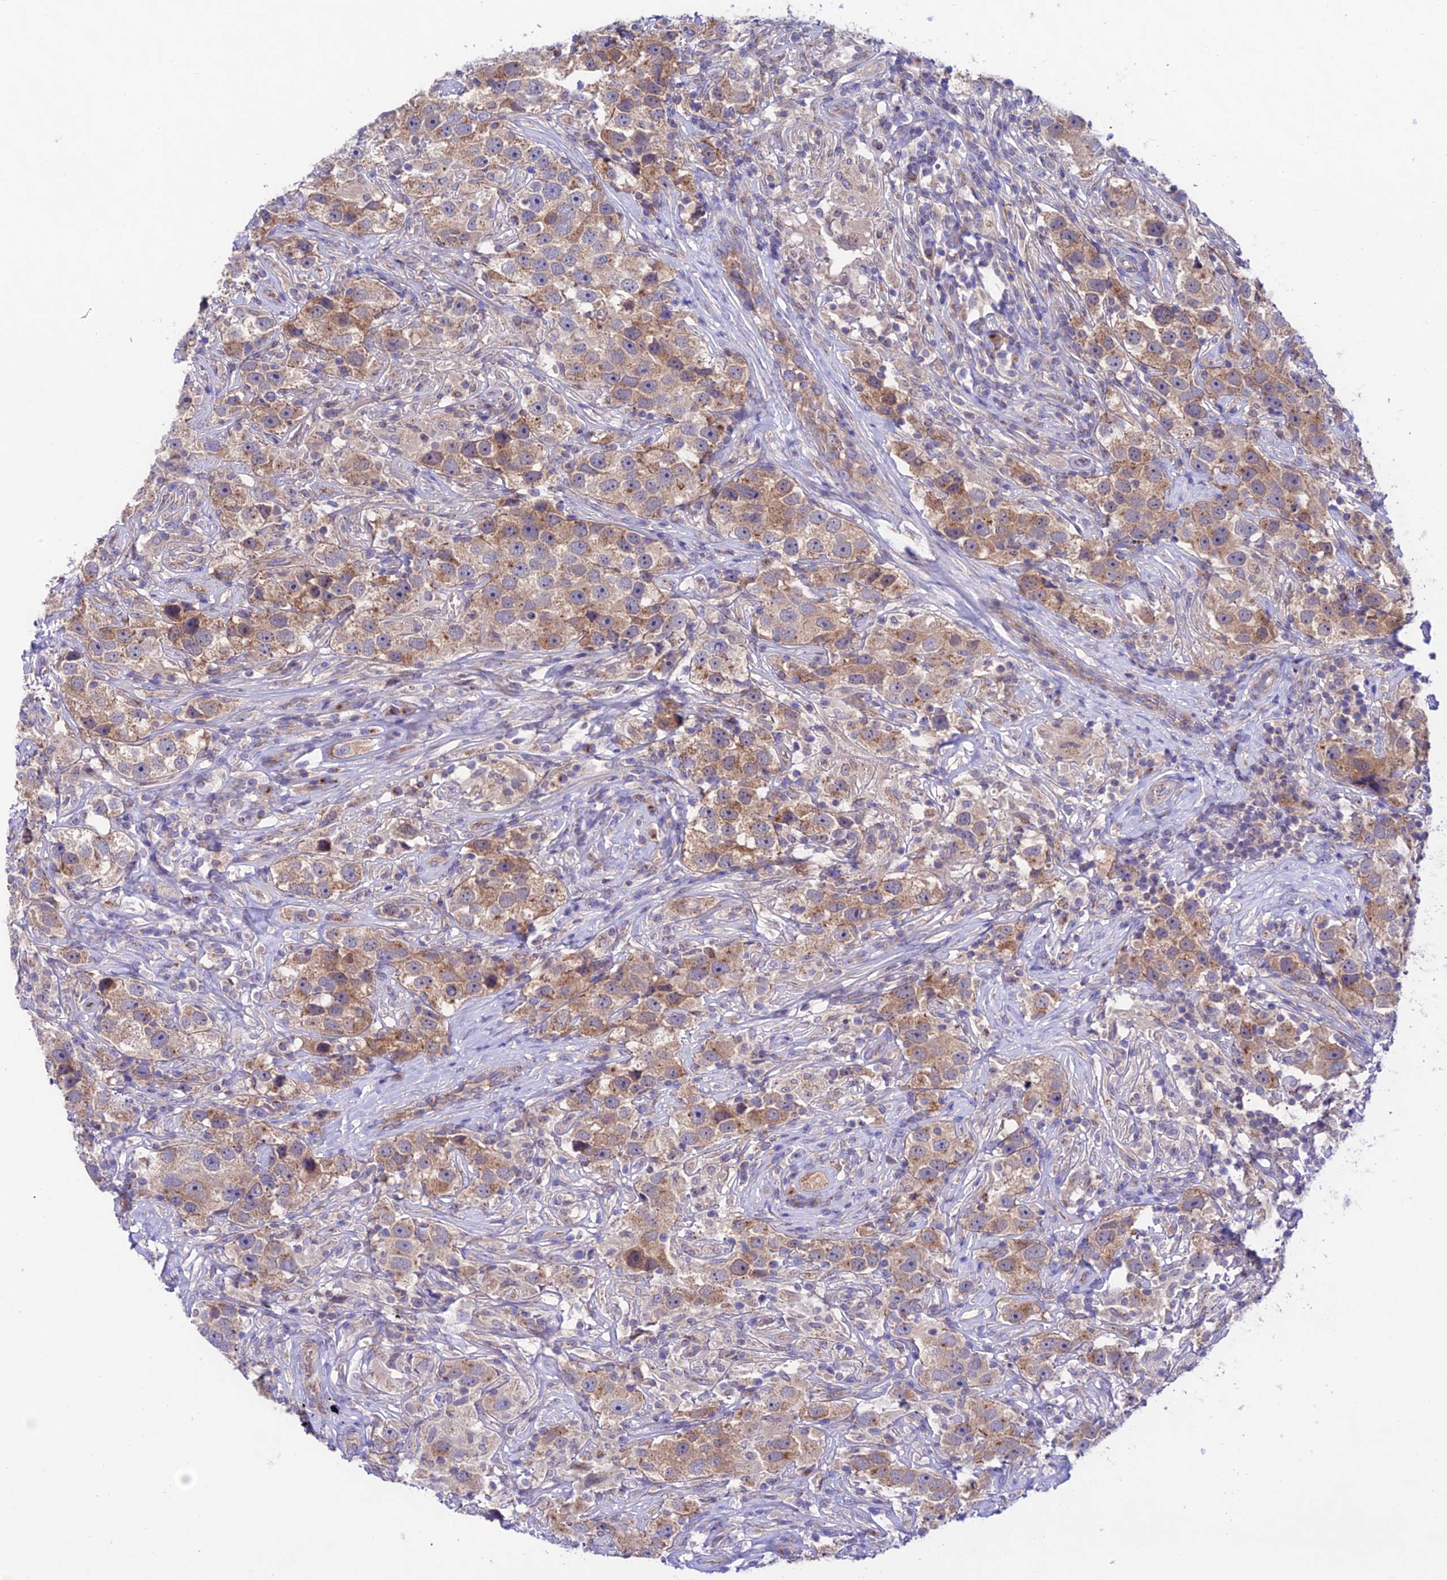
{"staining": {"intensity": "moderate", "quantity": ">75%", "location": "cytoplasmic/membranous"}, "tissue": "testis cancer", "cell_type": "Tumor cells", "image_type": "cancer", "snomed": [{"axis": "morphology", "description": "Seminoma, NOS"}, {"axis": "topography", "description": "Testis"}], "caption": "A histopathology image of human testis cancer stained for a protein shows moderate cytoplasmic/membranous brown staining in tumor cells.", "gene": "LACTB2", "patient": {"sex": "male", "age": 49}}